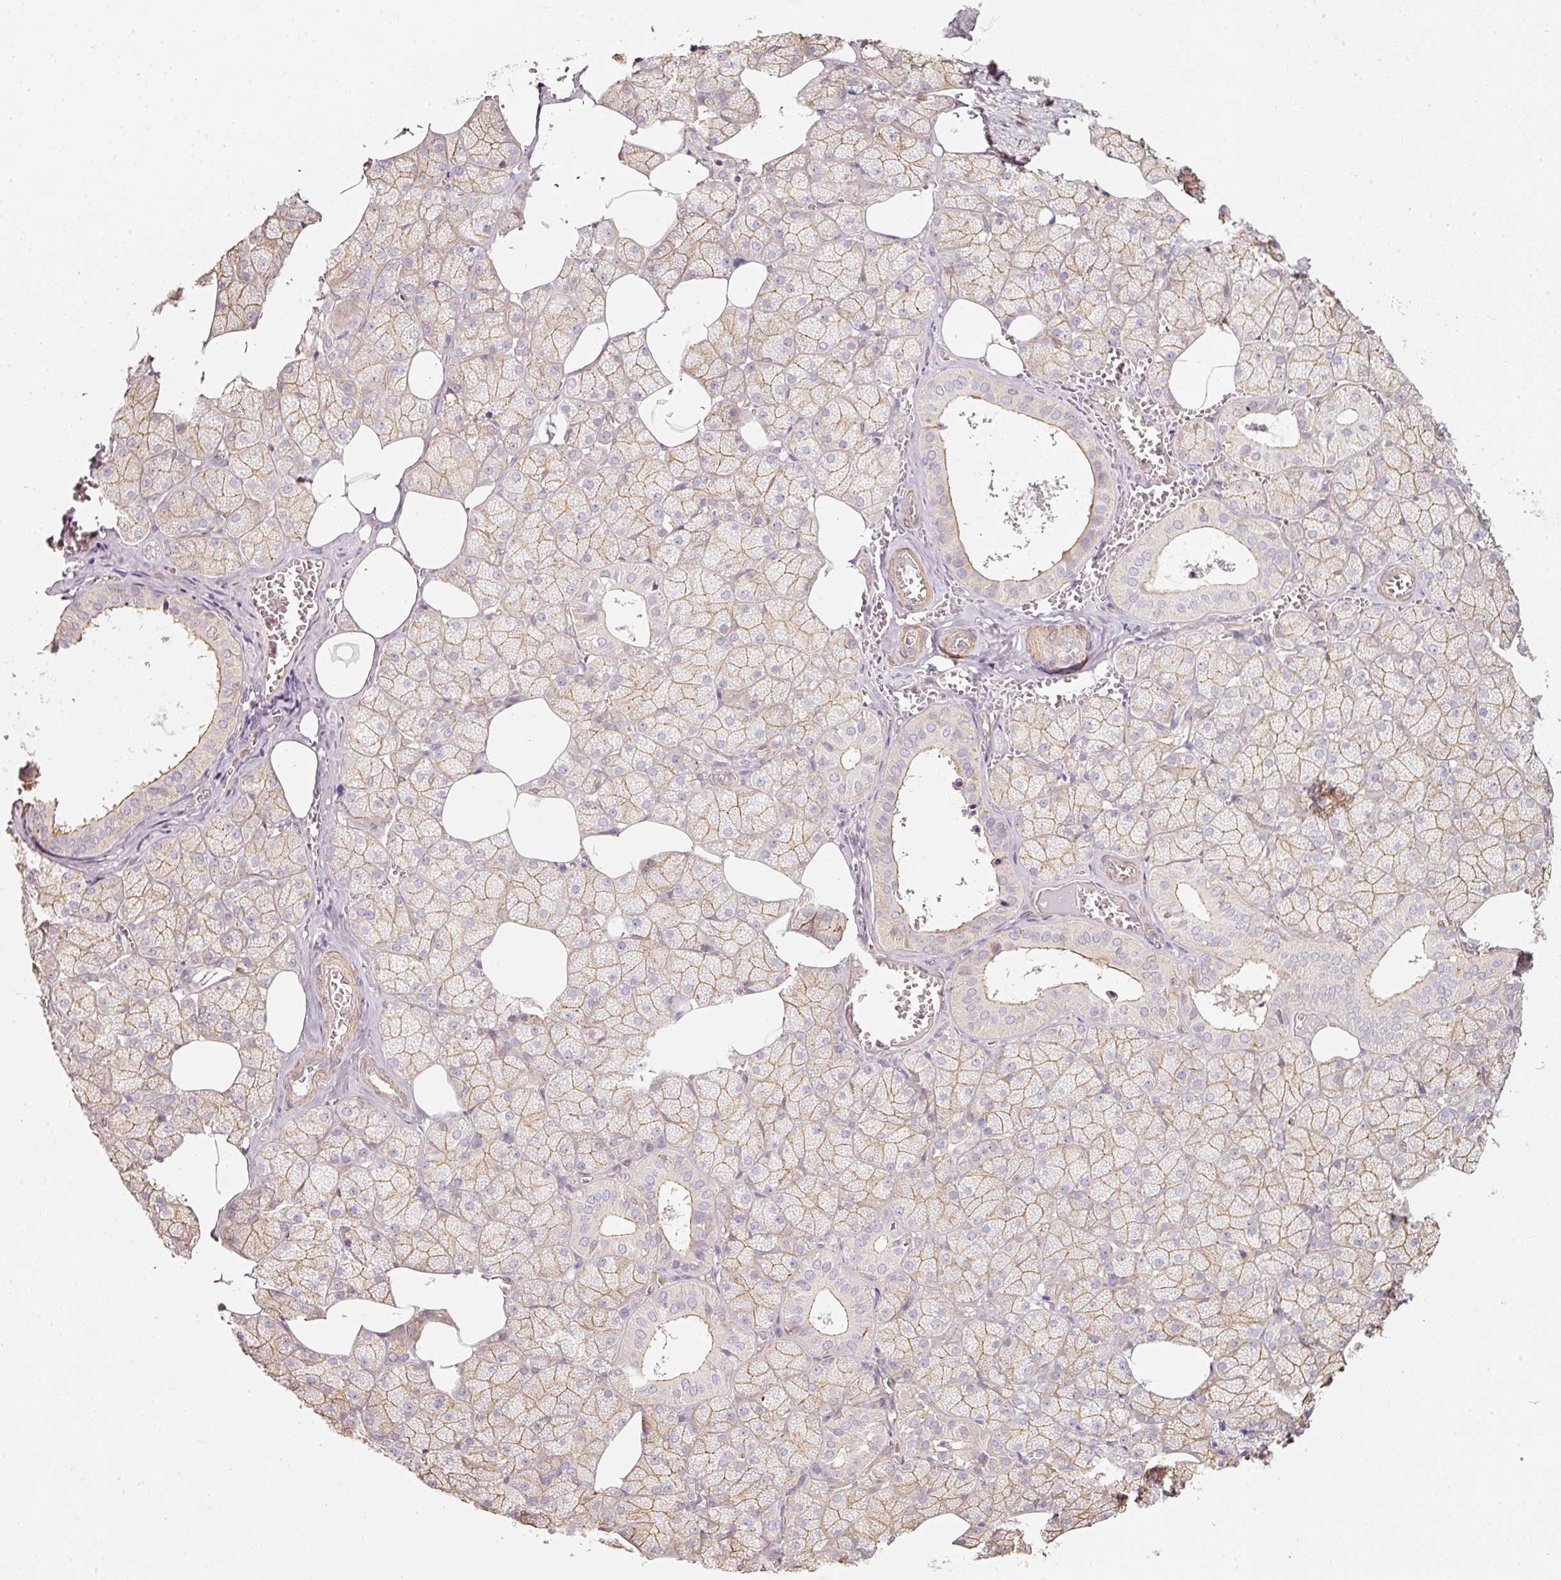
{"staining": {"intensity": "moderate", "quantity": ">75%", "location": "cytoplasmic/membranous"}, "tissue": "salivary gland", "cell_type": "Glandular cells", "image_type": "normal", "snomed": [{"axis": "morphology", "description": "Normal tissue, NOS"}, {"axis": "topography", "description": "Salivary gland"}, {"axis": "topography", "description": "Peripheral nerve tissue"}], "caption": "This is a micrograph of immunohistochemistry staining of unremarkable salivary gland, which shows moderate staining in the cytoplasmic/membranous of glandular cells.", "gene": "CEP95", "patient": {"sex": "male", "age": 38}}